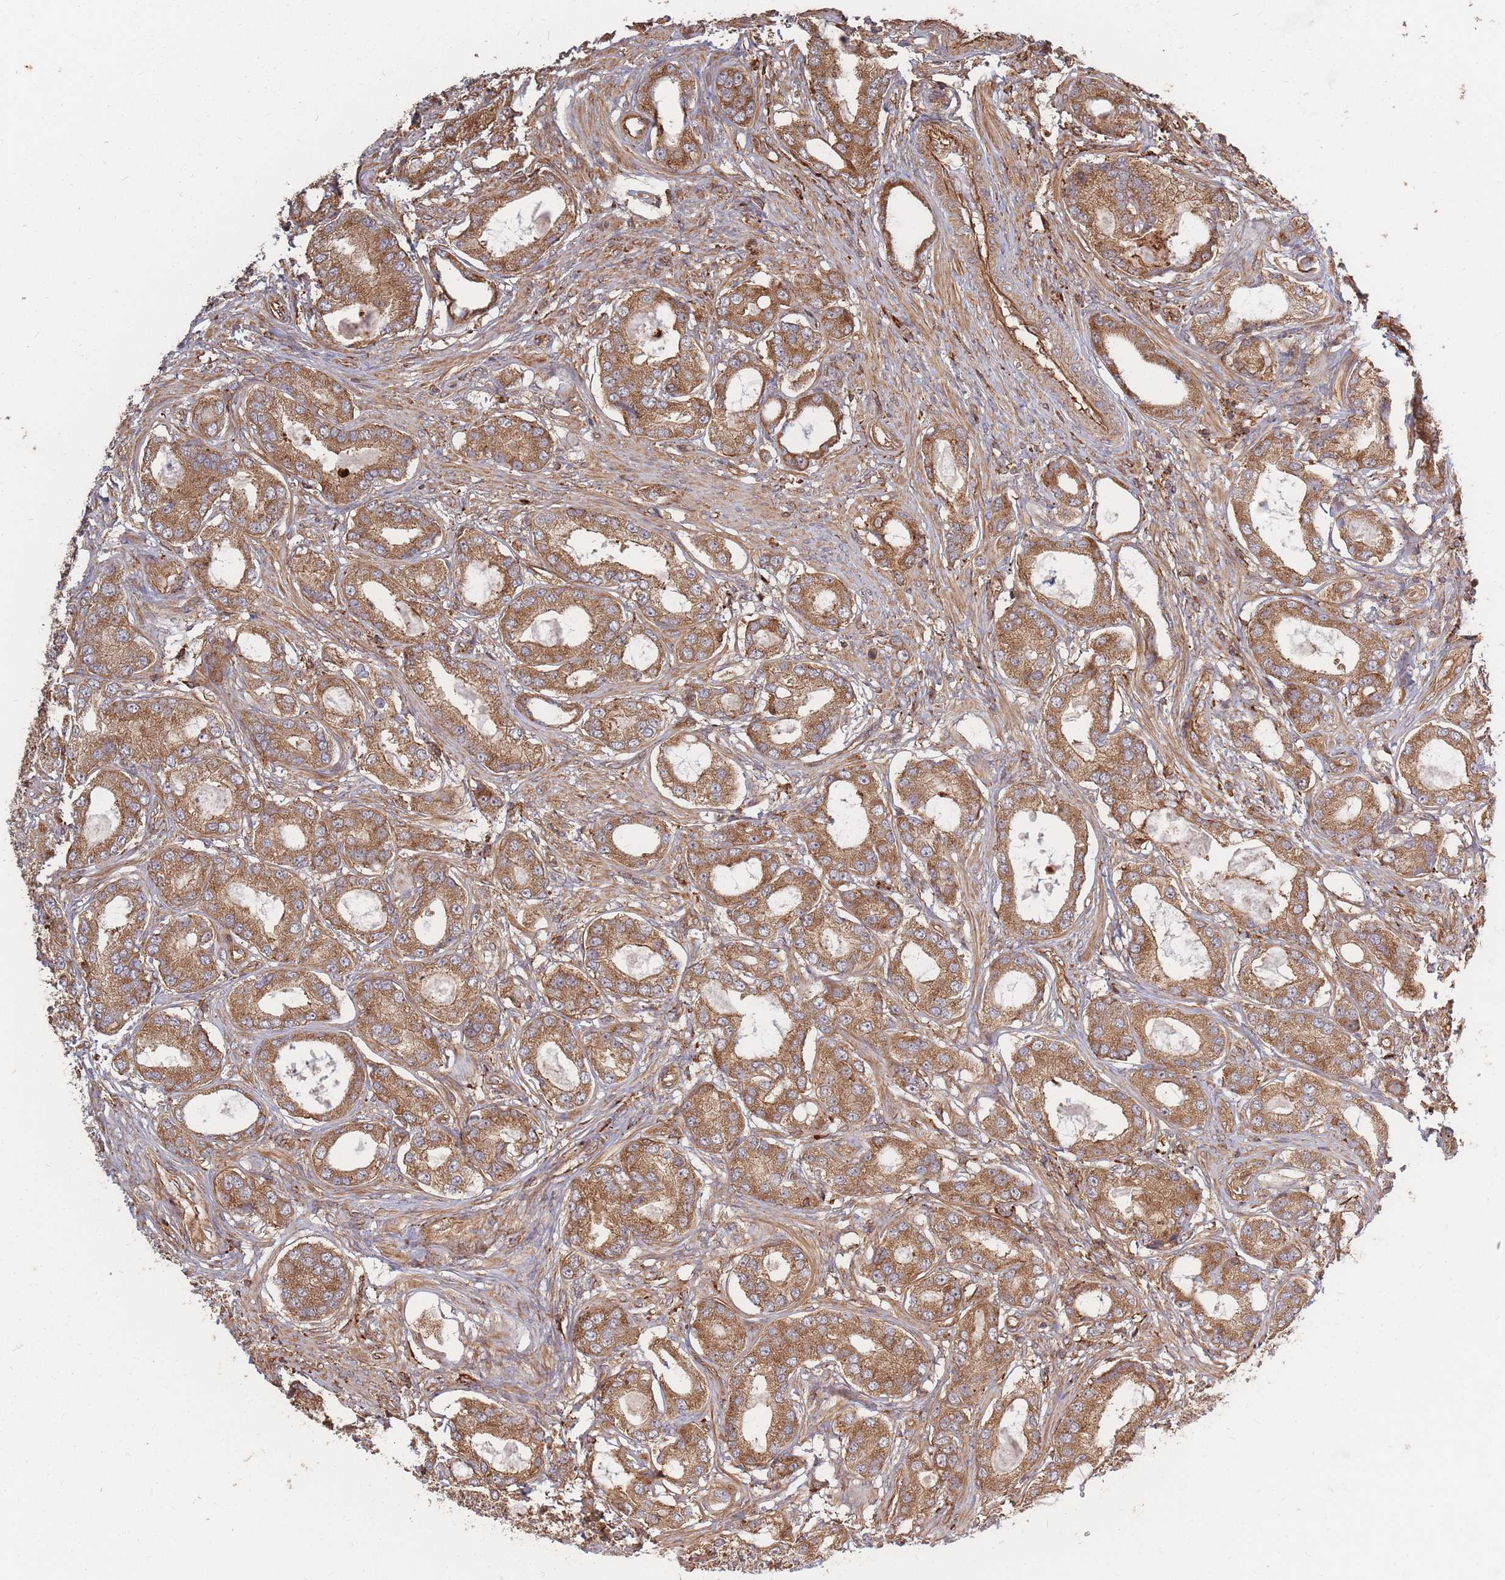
{"staining": {"intensity": "moderate", "quantity": ">75%", "location": "cytoplasmic/membranous"}, "tissue": "prostate cancer", "cell_type": "Tumor cells", "image_type": "cancer", "snomed": [{"axis": "morphology", "description": "Adenocarcinoma, High grade"}, {"axis": "topography", "description": "Prostate"}], "caption": "An image showing moderate cytoplasmic/membranous positivity in about >75% of tumor cells in prostate adenocarcinoma (high-grade), as visualized by brown immunohistochemical staining.", "gene": "RASSF2", "patient": {"sex": "male", "age": 69}}